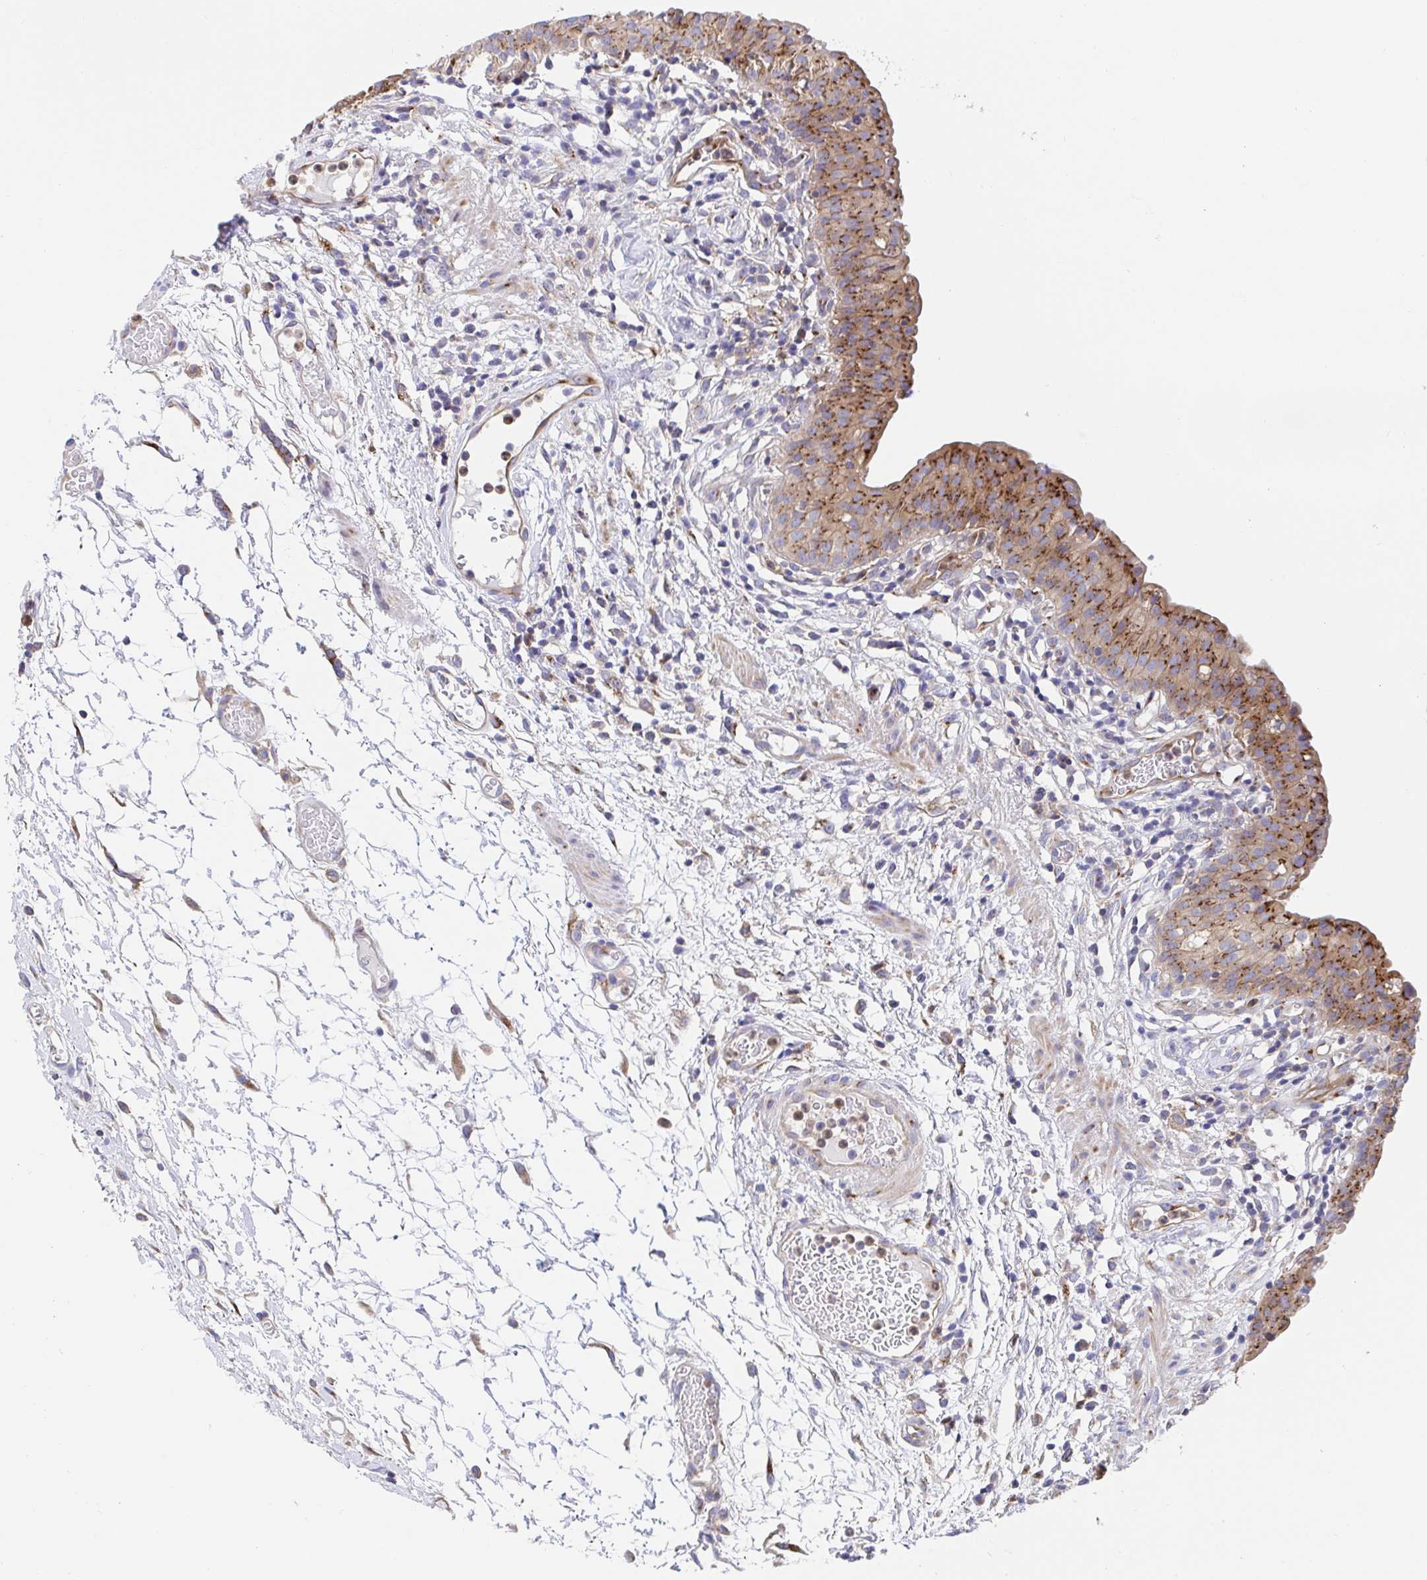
{"staining": {"intensity": "strong", "quantity": "25%-75%", "location": "cytoplasmic/membranous"}, "tissue": "urinary bladder", "cell_type": "Urothelial cells", "image_type": "normal", "snomed": [{"axis": "morphology", "description": "Normal tissue, NOS"}, {"axis": "morphology", "description": "Inflammation, NOS"}, {"axis": "topography", "description": "Urinary bladder"}], "caption": "Brown immunohistochemical staining in benign human urinary bladder exhibits strong cytoplasmic/membranous positivity in approximately 25%-75% of urothelial cells. The staining was performed using DAB, with brown indicating positive protein expression. Nuclei are stained blue with hematoxylin.", "gene": "GOLGA1", "patient": {"sex": "male", "age": 57}}